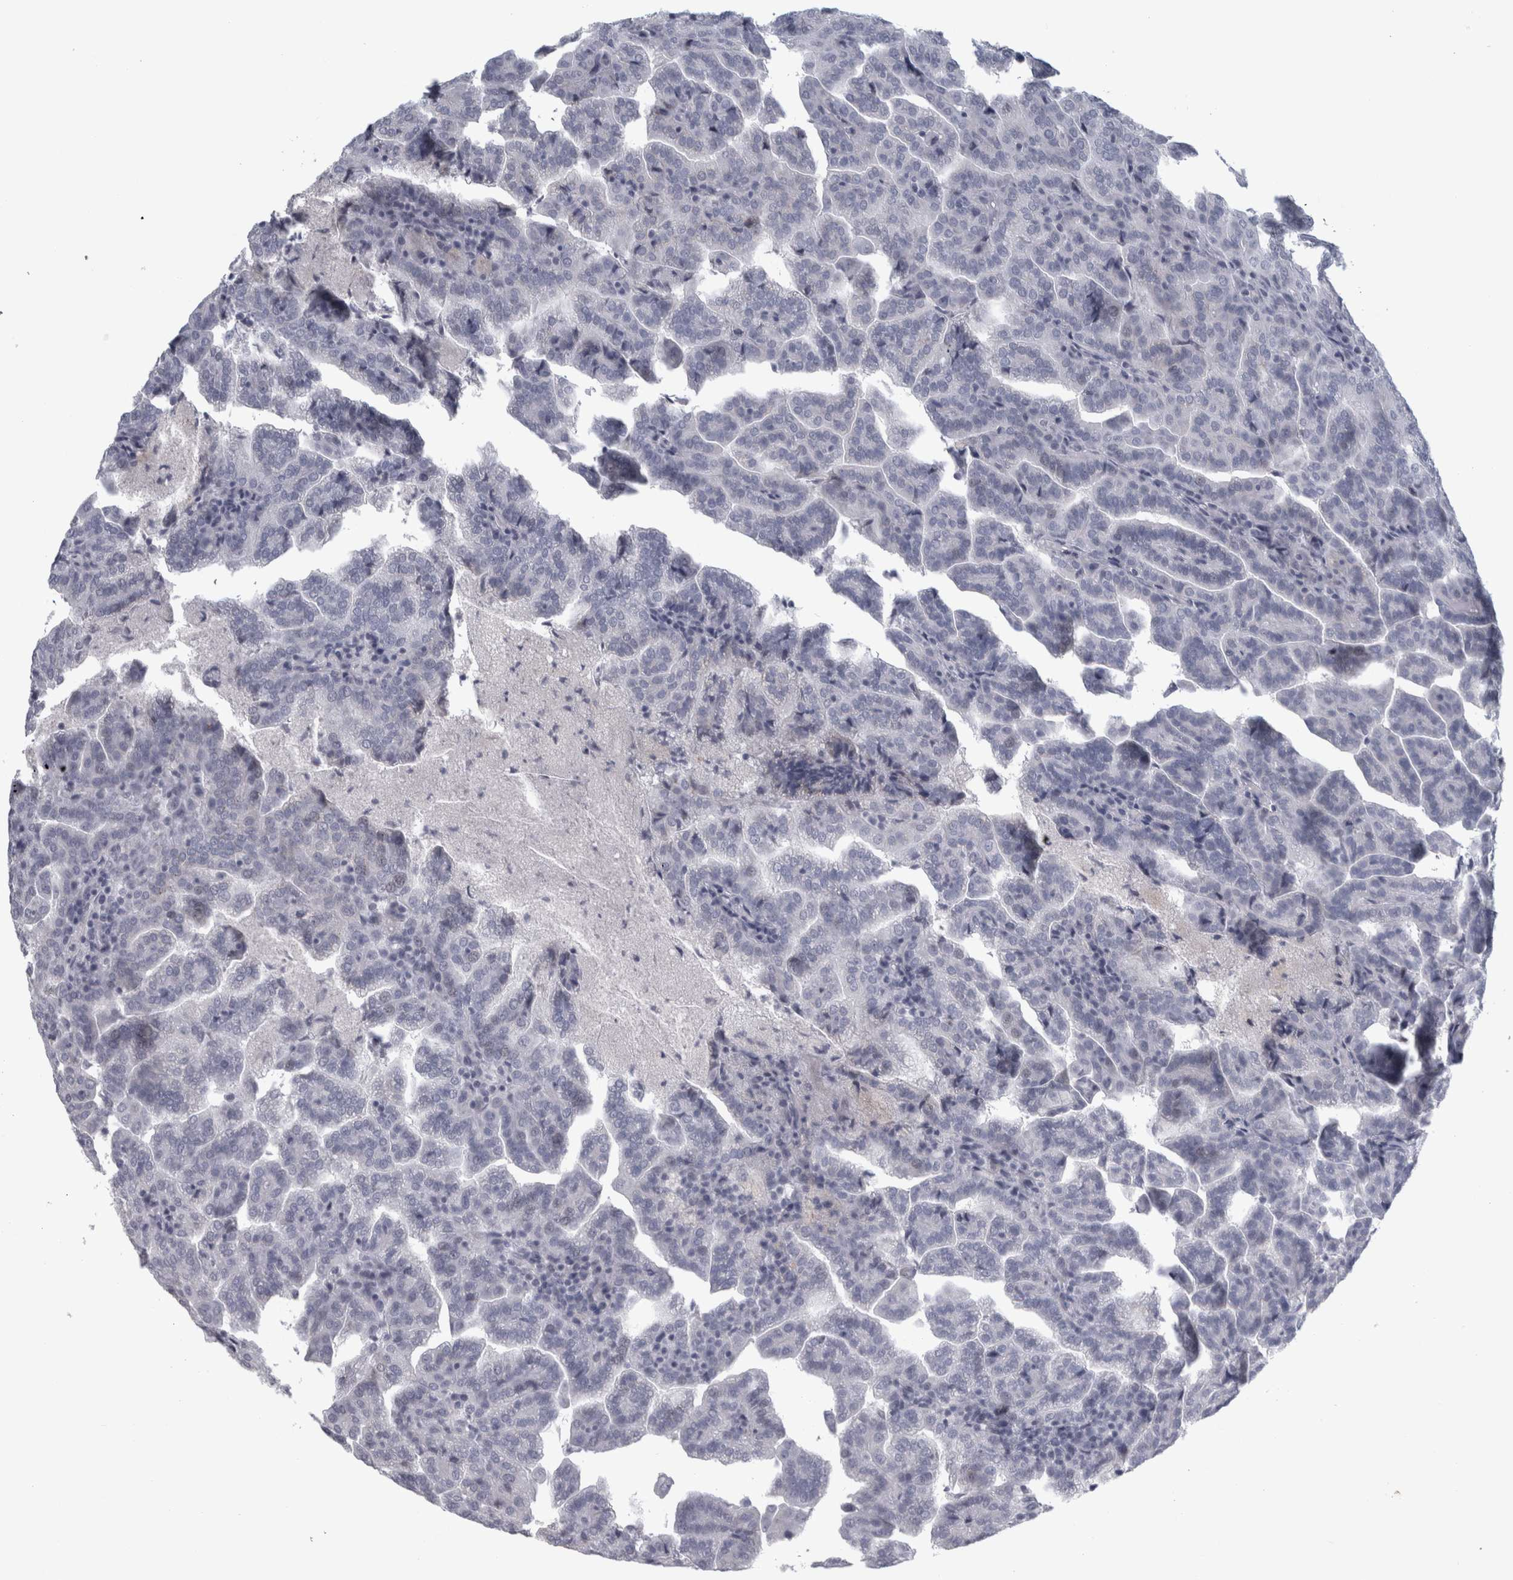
{"staining": {"intensity": "negative", "quantity": "none", "location": "none"}, "tissue": "renal cancer", "cell_type": "Tumor cells", "image_type": "cancer", "snomed": [{"axis": "morphology", "description": "Adenocarcinoma, NOS"}, {"axis": "topography", "description": "Kidney"}], "caption": "Tumor cells show no significant expression in renal cancer. The staining is performed using DAB (3,3'-diaminobenzidine) brown chromogen with nuclei counter-stained in using hematoxylin.", "gene": "CPE", "patient": {"sex": "male", "age": 61}}